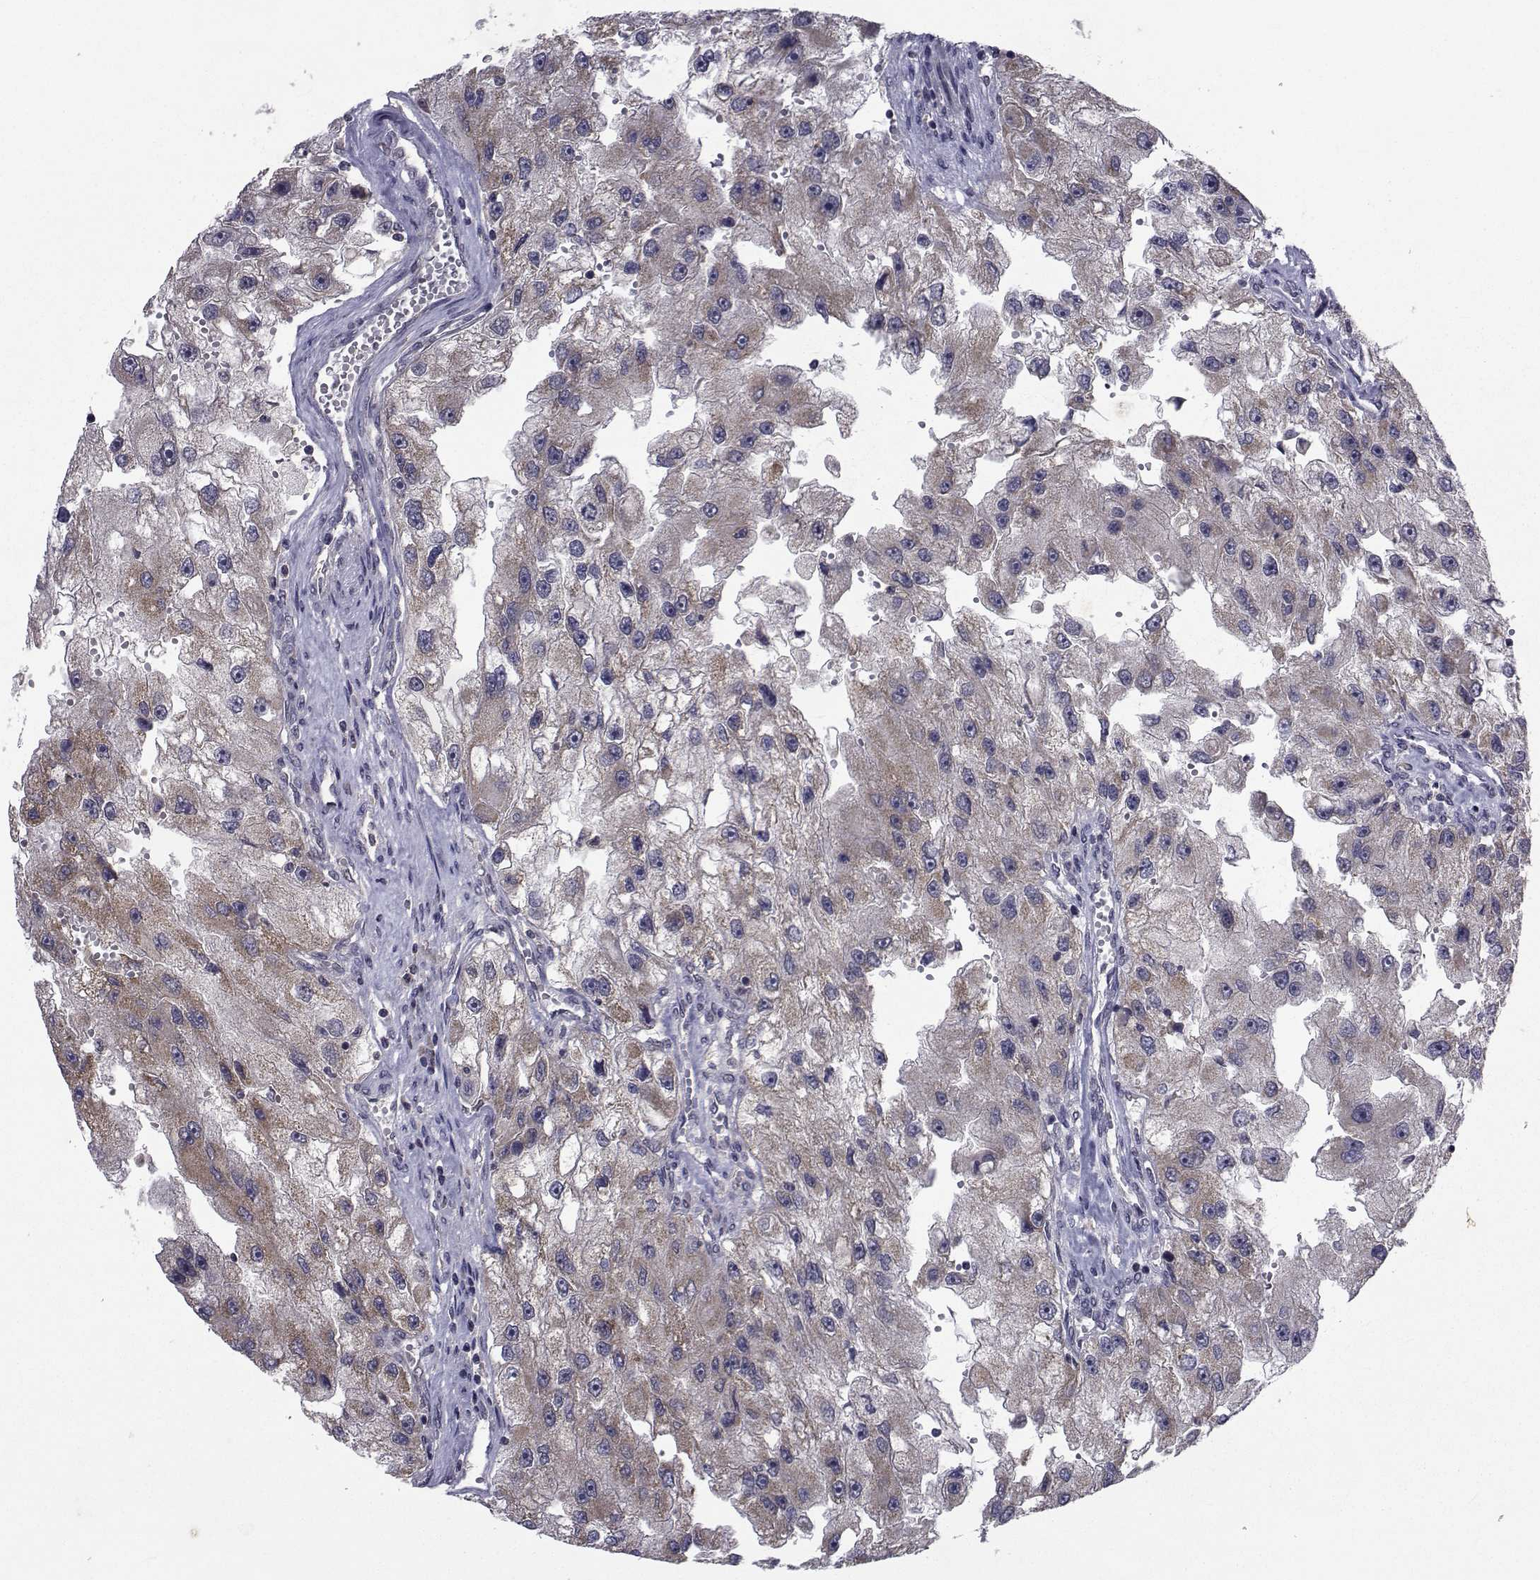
{"staining": {"intensity": "moderate", "quantity": "25%-75%", "location": "cytoplasmic/membranous"}, "tissue": "renal cancer", "cell_type": "Tumor cells", "image_type": "cancer", "snomed": [{"axis": "morphology", "description": "Adenocarcinoma, NOS"}, {"axis": "topography", "description": "Kidney"}], "caption": "Immunohistochemical staining of renal adenocarcinoma demonstrates medium levels of moderate cytoplasmic/membranous protein staining in about 25%-75% of tumor cells. The staining was performed using DAB (3,3'-diaminobenzidine) to visualize the protein expression in brown, while the nuclei were stained in blue with hematoxylin (Magnification: 20x).", "gene": "CYP2S1", "patient": {"sex": "male", "age": 63}}